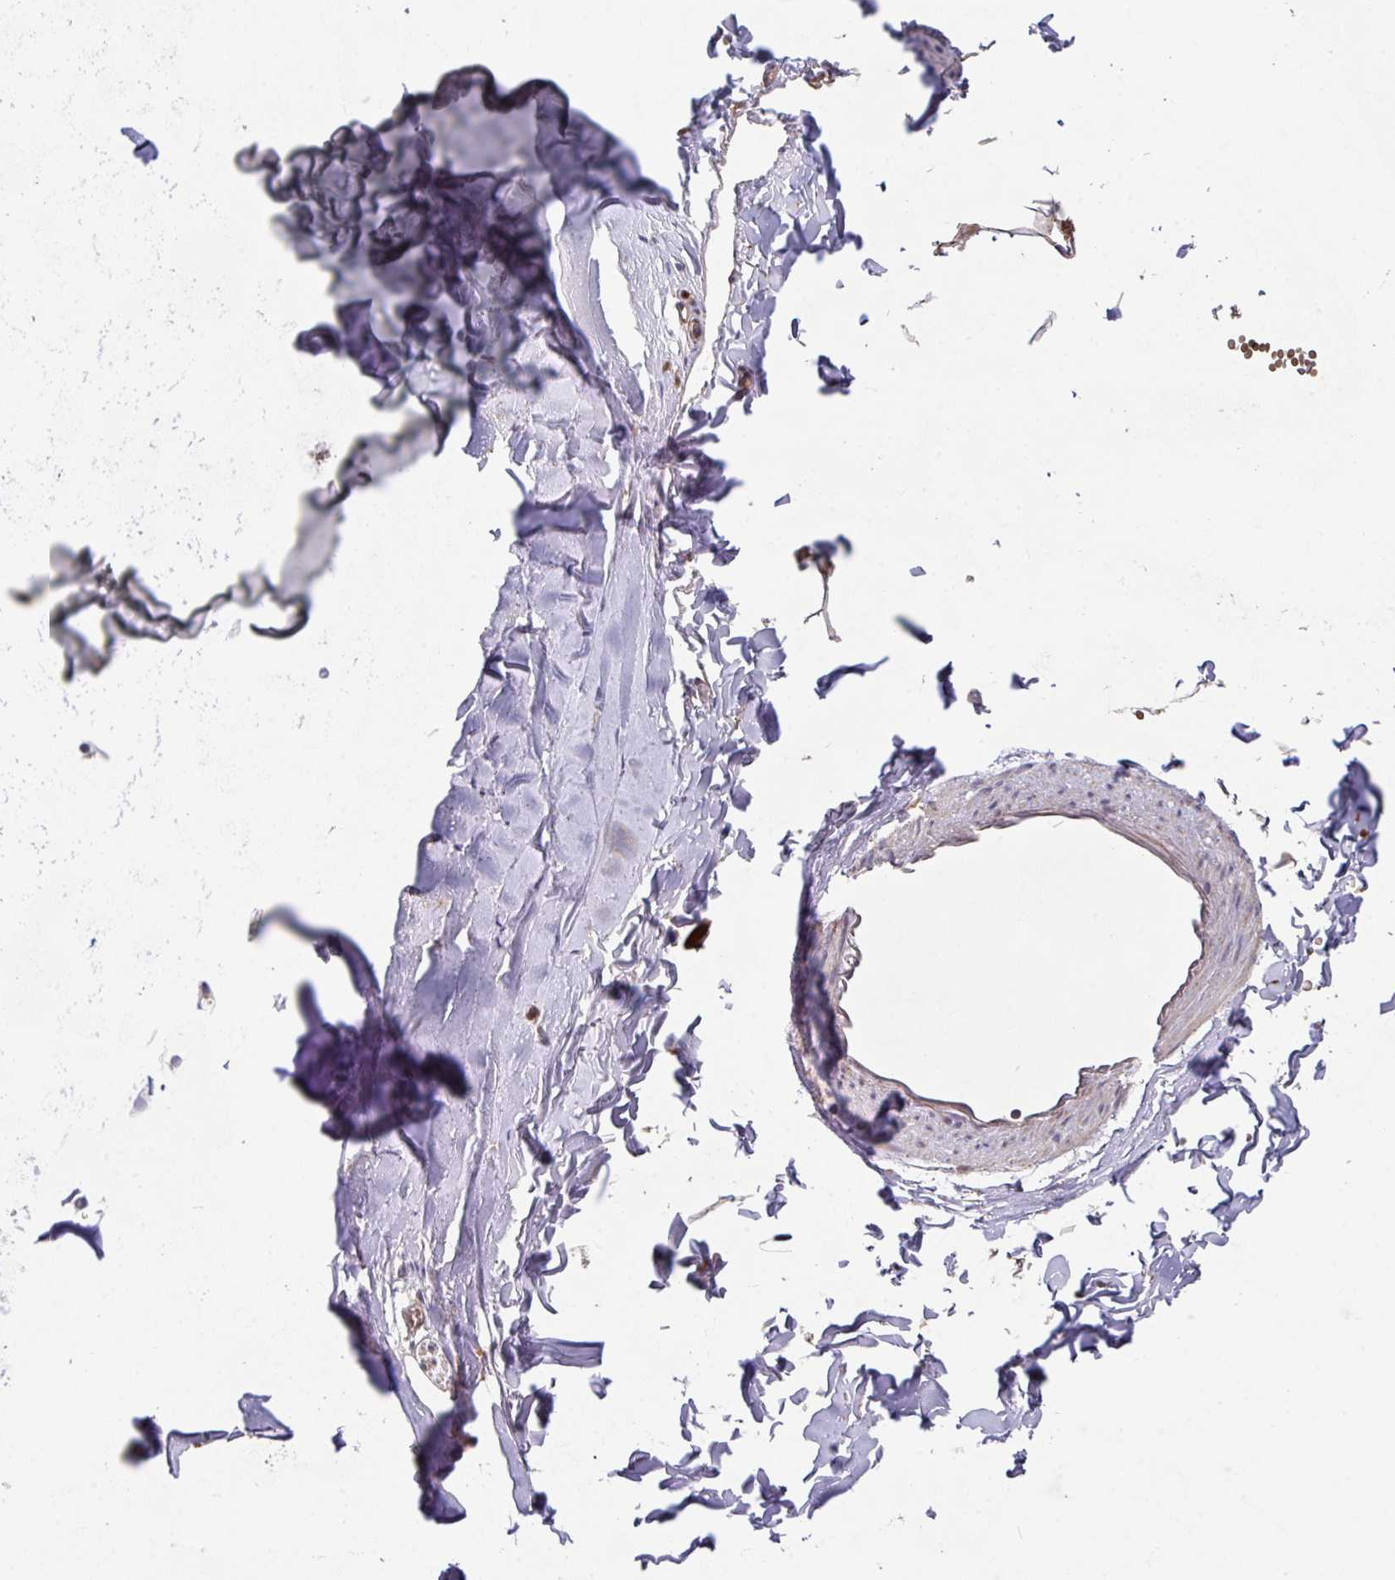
{"staining": {"intensity": "negative", "quantity": "none", "location": "none"}, "tissue": "adipose tissue", "cell_type": "Adipocytes", "image_type": "normal", "snomed": [{"axis": "morphology", "description": "Normal tissue, NOS"}, {"axis": "topography", "description": "Cartilage tissue"}, {"axis": "topography", "description": "Bronchus"}, {"axis": "topography", "description": "Peripheral nerve tissue"}], "caption": "DAB (3,3'-diaminobenzidine) immunohistochemical staining of unremarkable adipose tissue shows no significant staining in adipocytes. The staining is performed using DAB (3,3'-diaminobenzidine) brown chromogen with nuclei counter-stained in using hematoxylin.", "gene": "TRIM14", "patient": {"sex": "female", "age": 59}}